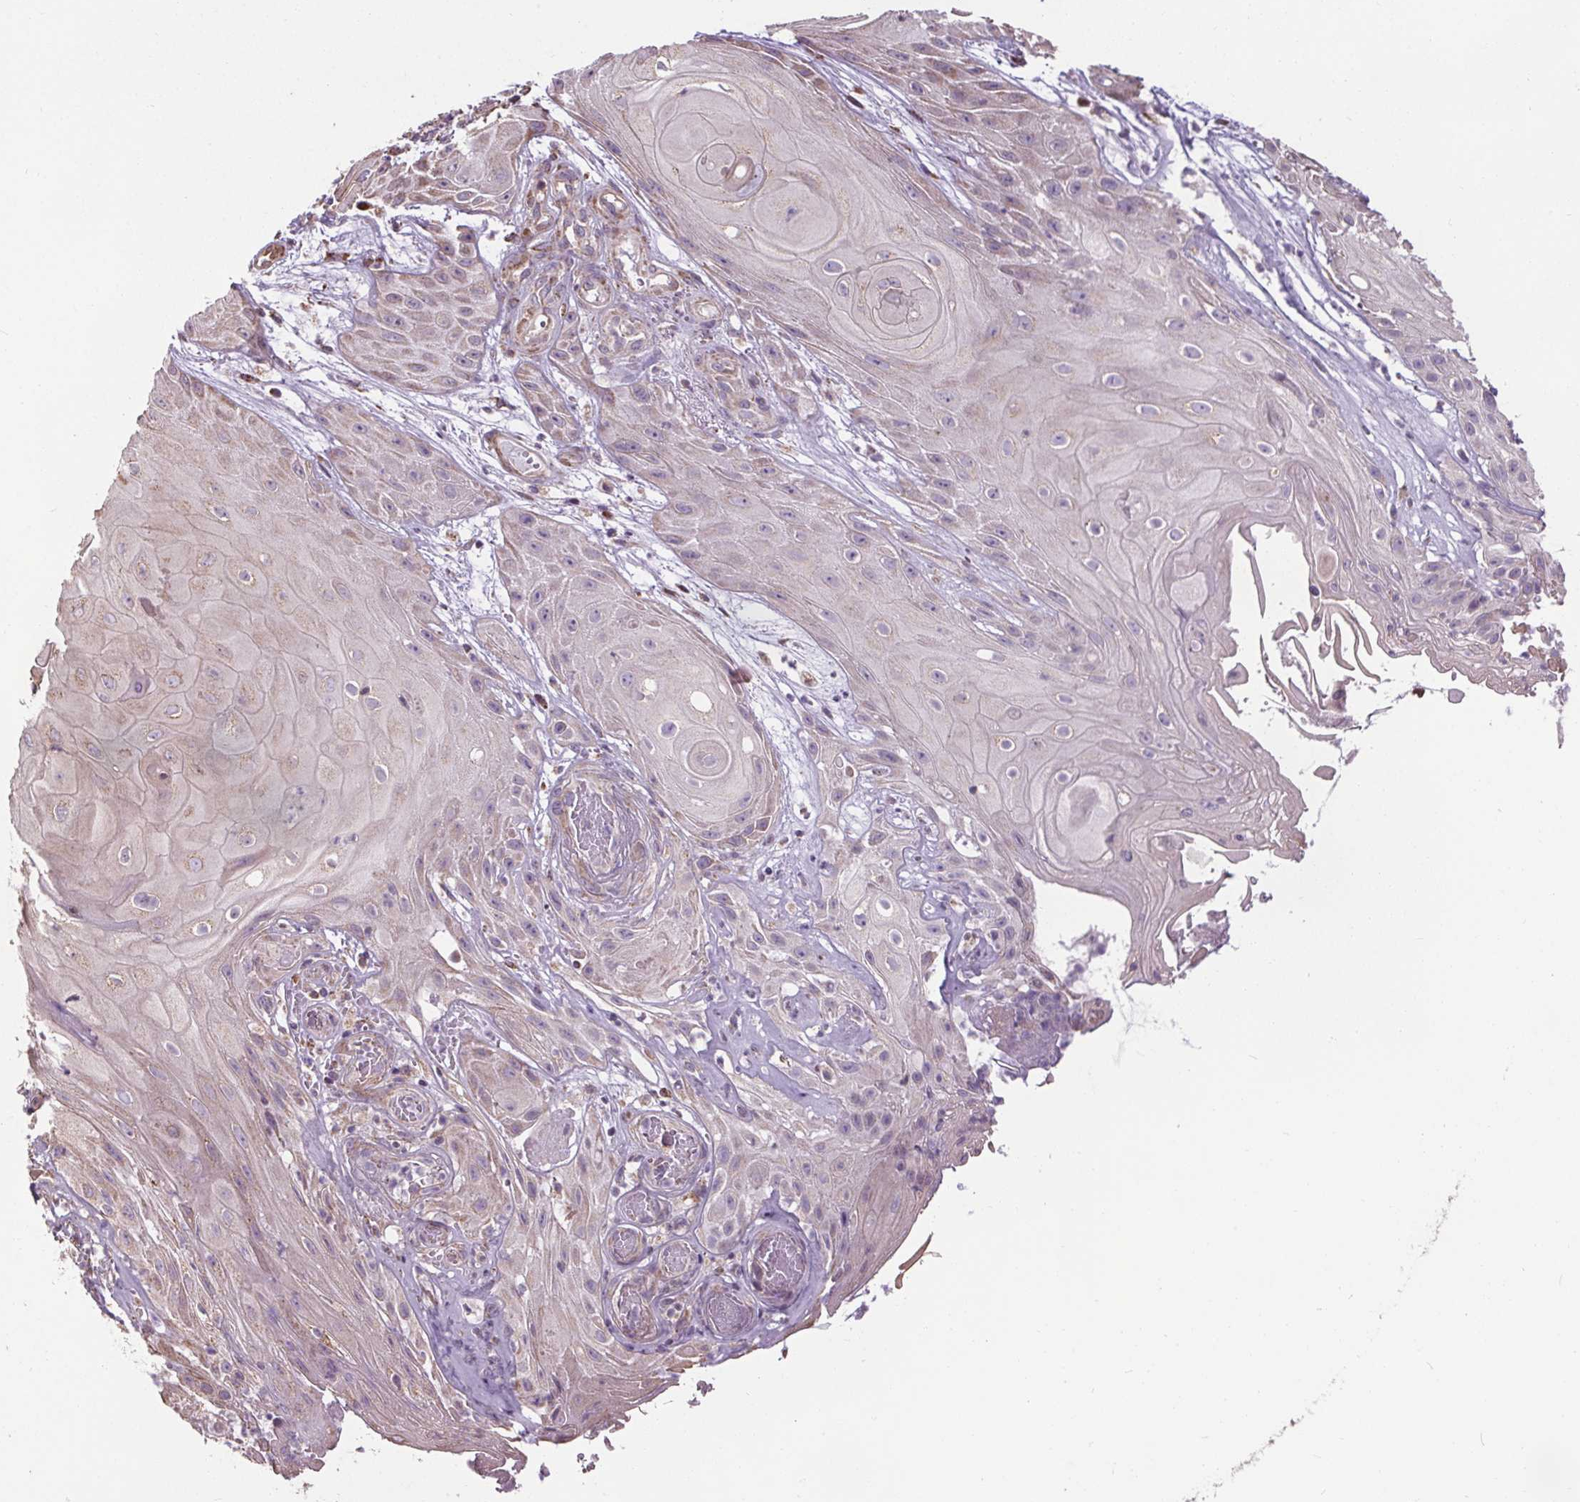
{"staining": {"intensity": "negative", "quantity": "none", "location": "none"}, "tissue": "skin cancer", "cell_type": "Tumor cells", "image_type": "cancer", "snomed": [{"axis": "morphology", "description": "Squamous cell carcinoma, NOS"}, {"axis": "topography", "description": "Skin"}], "caption": "High magnification brightfield microscopy of squamous cell carcinoma (skin) stained with DAB (3,3'-diaminobenzidine) (brown) and counterstained with hematoxylin (blue): tumor cells show no significant staining.", "gene": "ZNF548", "patient": {"sex": "male", "age": 62}}